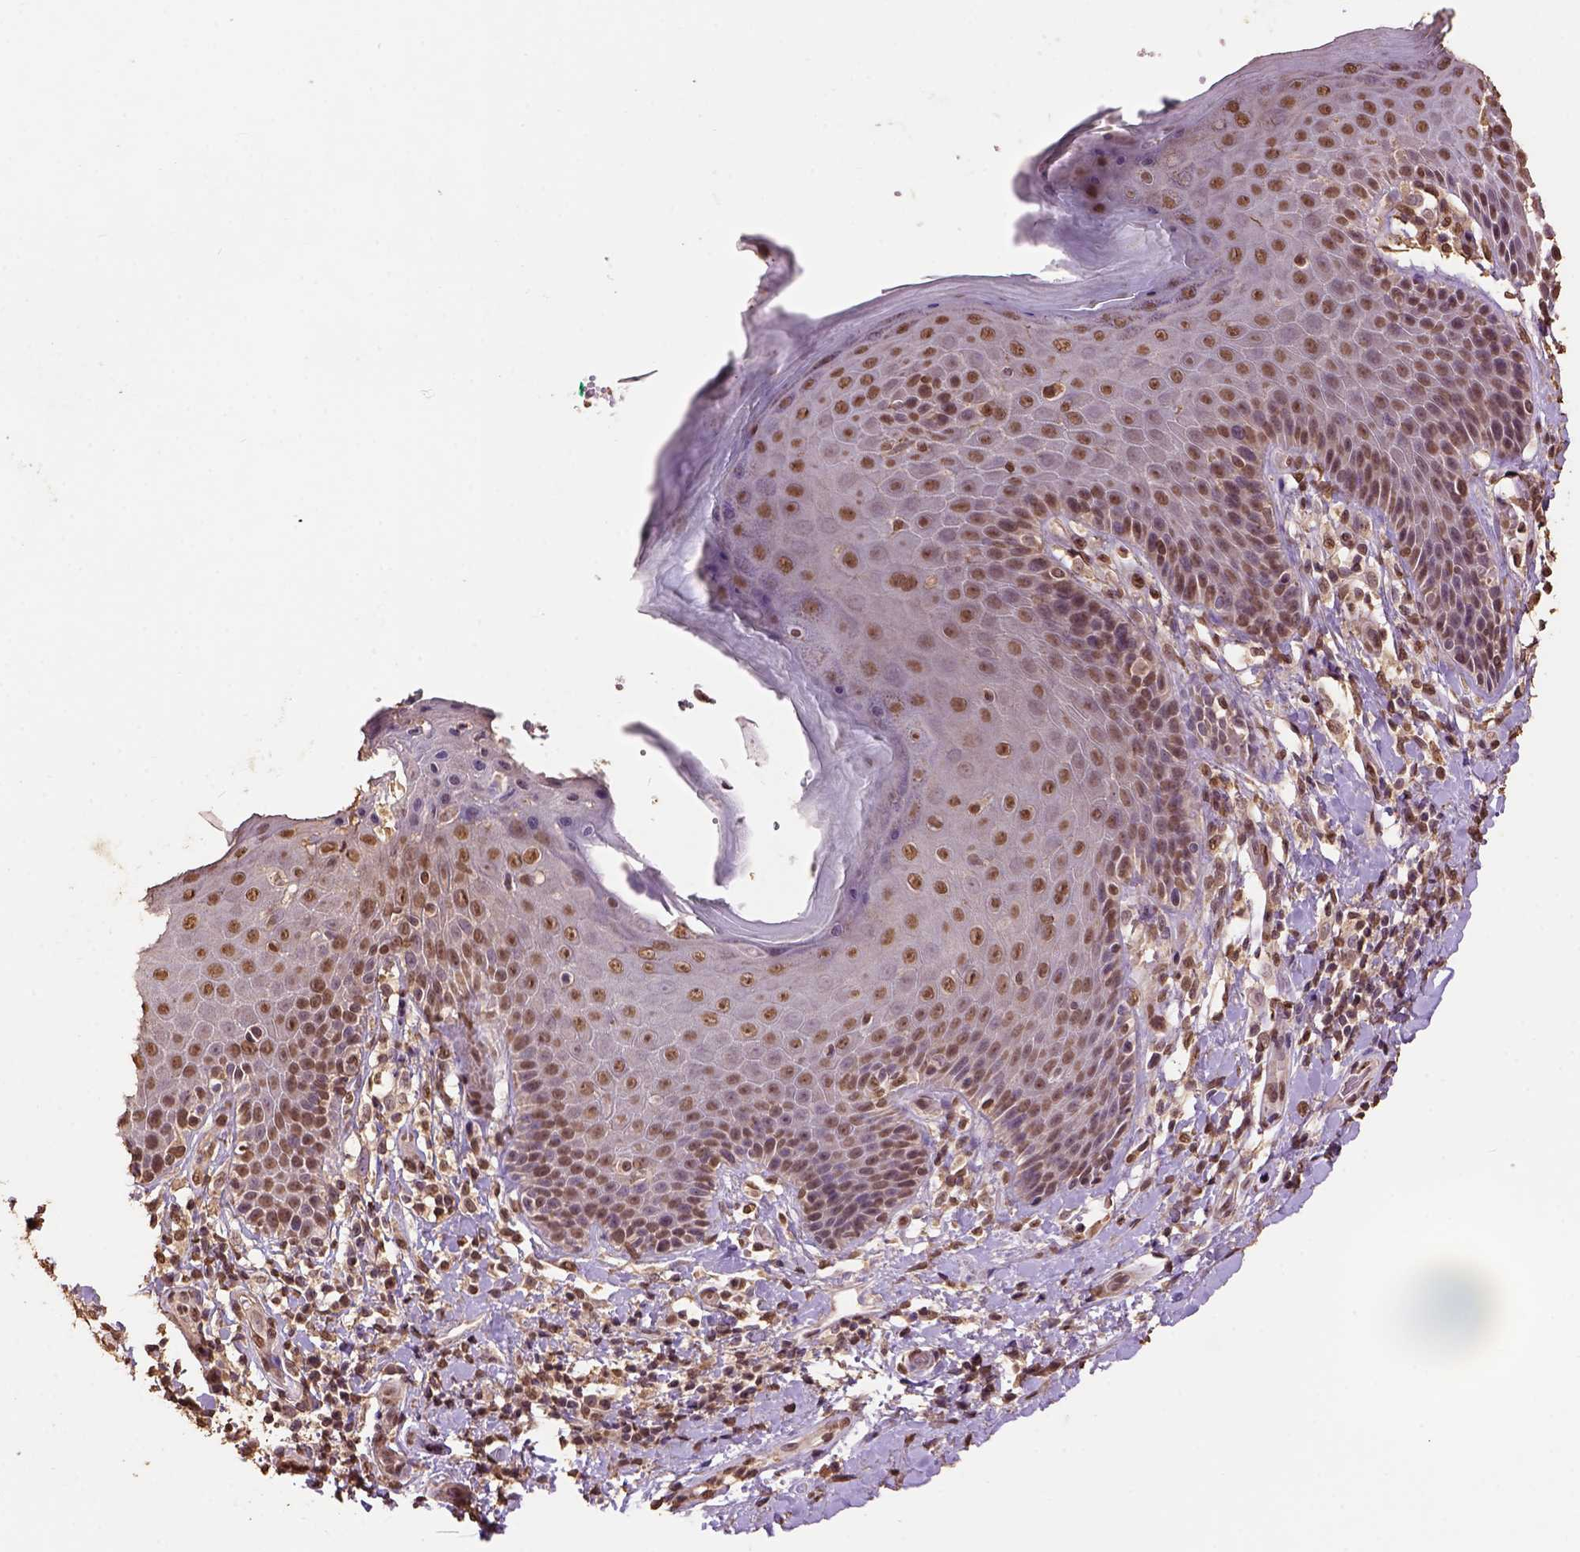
{"staining": {"intensity": "moderate", "quantity": ">75%", "location": "nuclear"}, "tissue": "skin", "cell_type": "Epidermal cells", "image_type": "normal", "snomed": [{"axis": "morphology", "description": "Normal tissue, NOS"}, {"axis": "topography", "description": "Anal"}, {"axis": "topography", "description": "Peripheral nerve tissue"}], "caption": "Immunohistochemical staining of normal skin exhibits >75% levels of moderate nuclear protein staining in approximately >75% of epidermal cells.", "gene": "CSTF2T", "patient": {"sex": "male", "age": 51}}